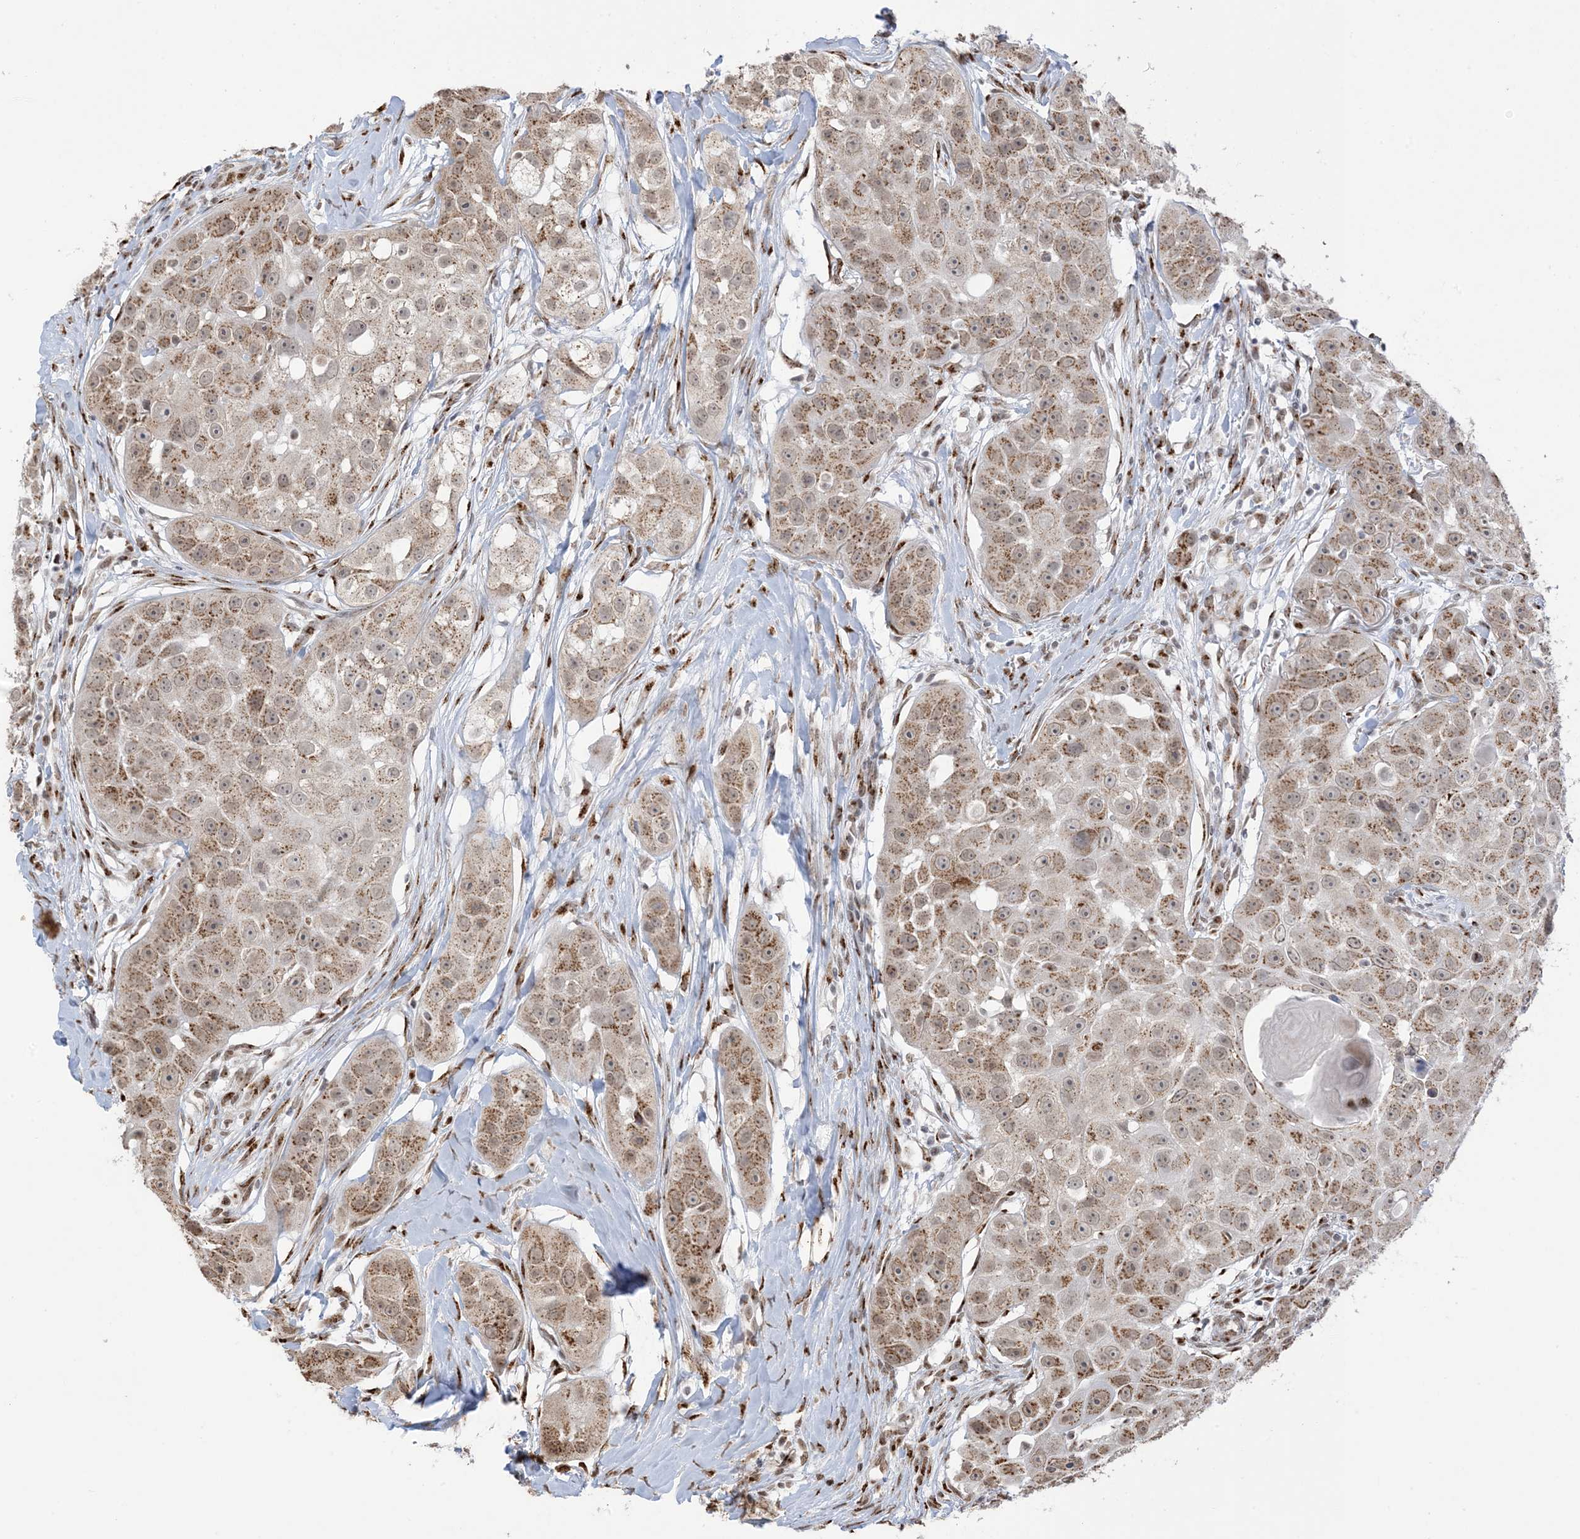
{"staining": {"intensity": "moderate", "quantity": ">75%", "location": "cytoplasmic/membranous,nuclear"}, "tissue": "head and neck cancer", "cell_type": "Tumor cells", "image_type": "cancer", "snomed": [{"axis": "morphology", "description": "Normal tissue, NOS"}, {"axis": "morphology", "description": "Squamous cell carcinoma, NOS"}, {"axis": "topography", "description": "Skeletal muscle"}, {"axis": "topography", "description": "Head-Neck"}], "caption": "A histopathology image of human head and neck squamous cell carcinoma stained for a protein exhibits moderate cytoplasmic/membranous and nuclear brown staining in tumor cells.", "gene": "GPR107", "patient": {"sex": "male", "age": 51}}